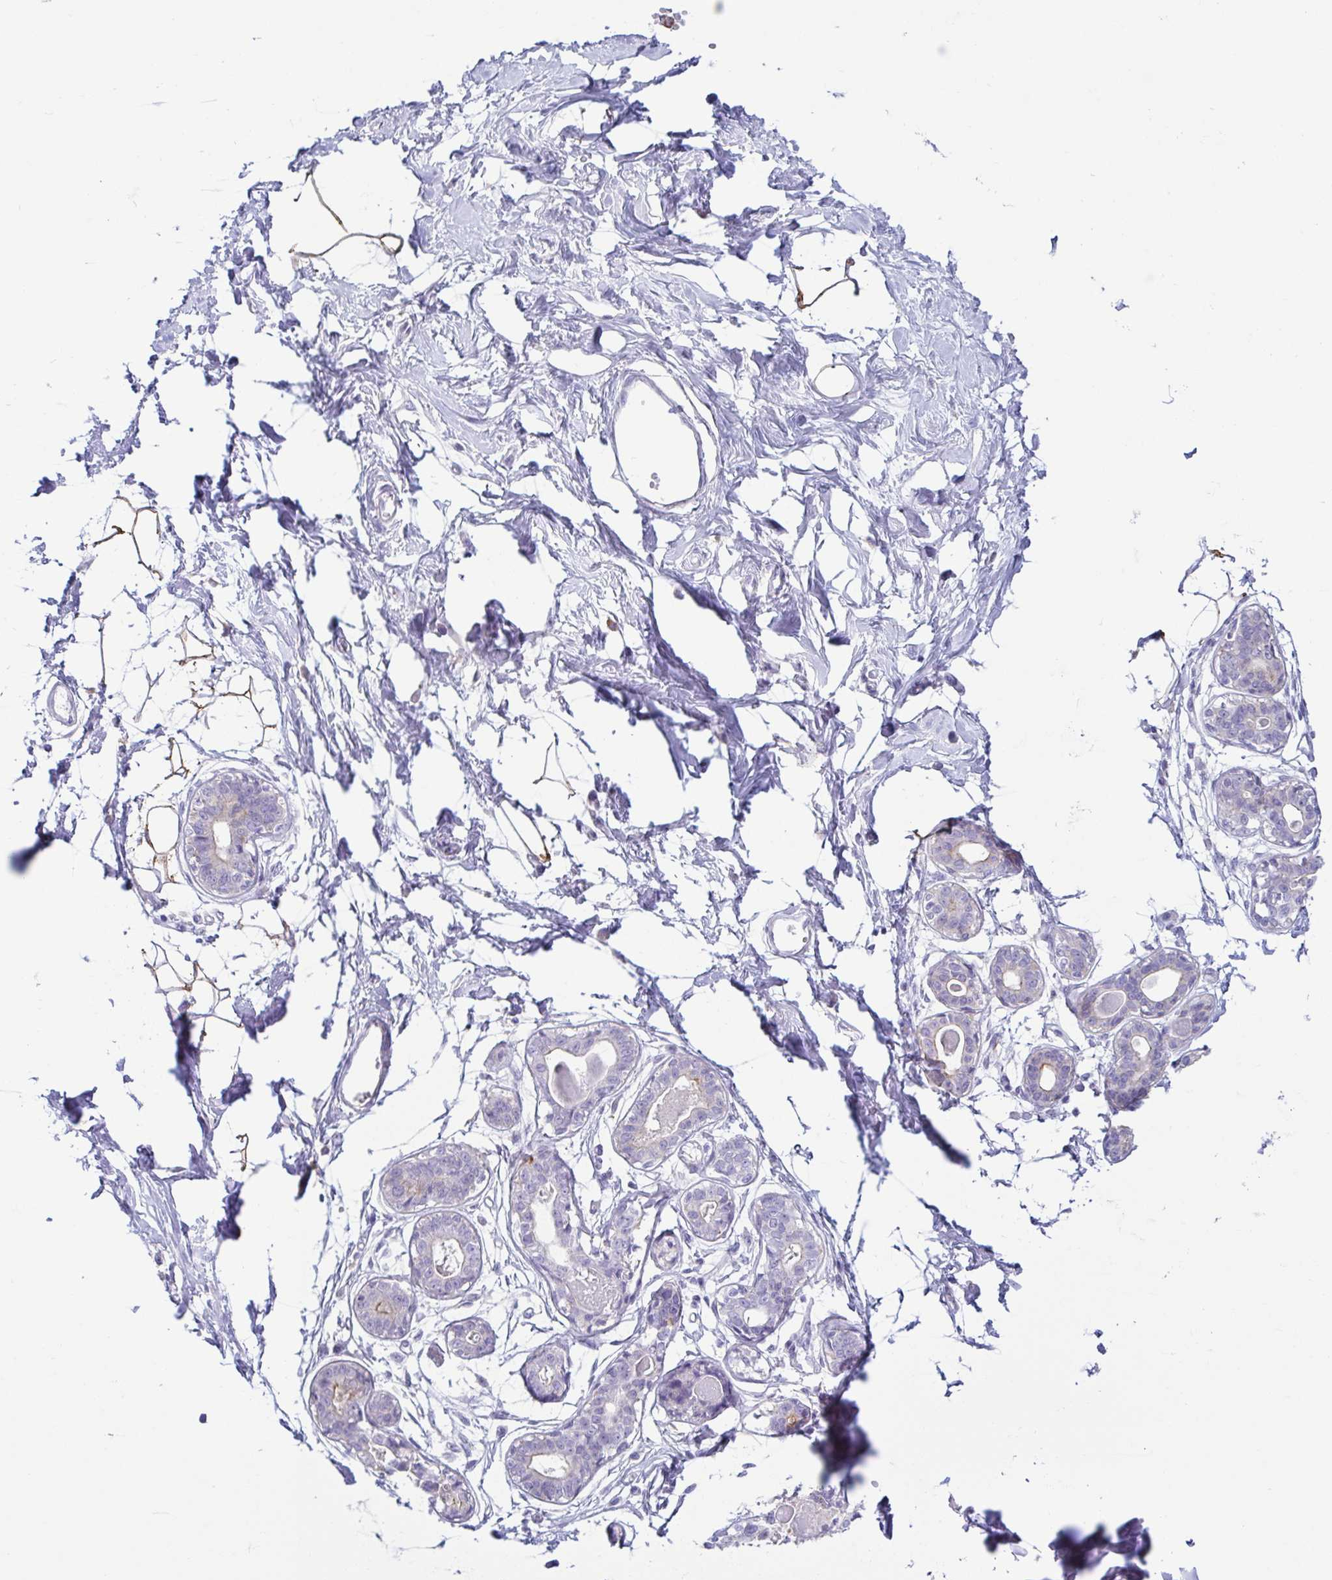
{"staining": {"intensity": "negative", "quantity": "none", "location": "none"}, "tissue": "breast", "cell_type": "Adipocytes", "image_type": "normal", "snomed": [{"axis": "morphology", "description": "Normal tissue, NOS"}, {"axis": "topography", "description": "Breast"}], "caption": "This is a image of IHC staining of benign breast, which shows no expression in adipocytes.", "gene": "ATP6V1G2", "patient": {"sex": "female", "age": 45}}